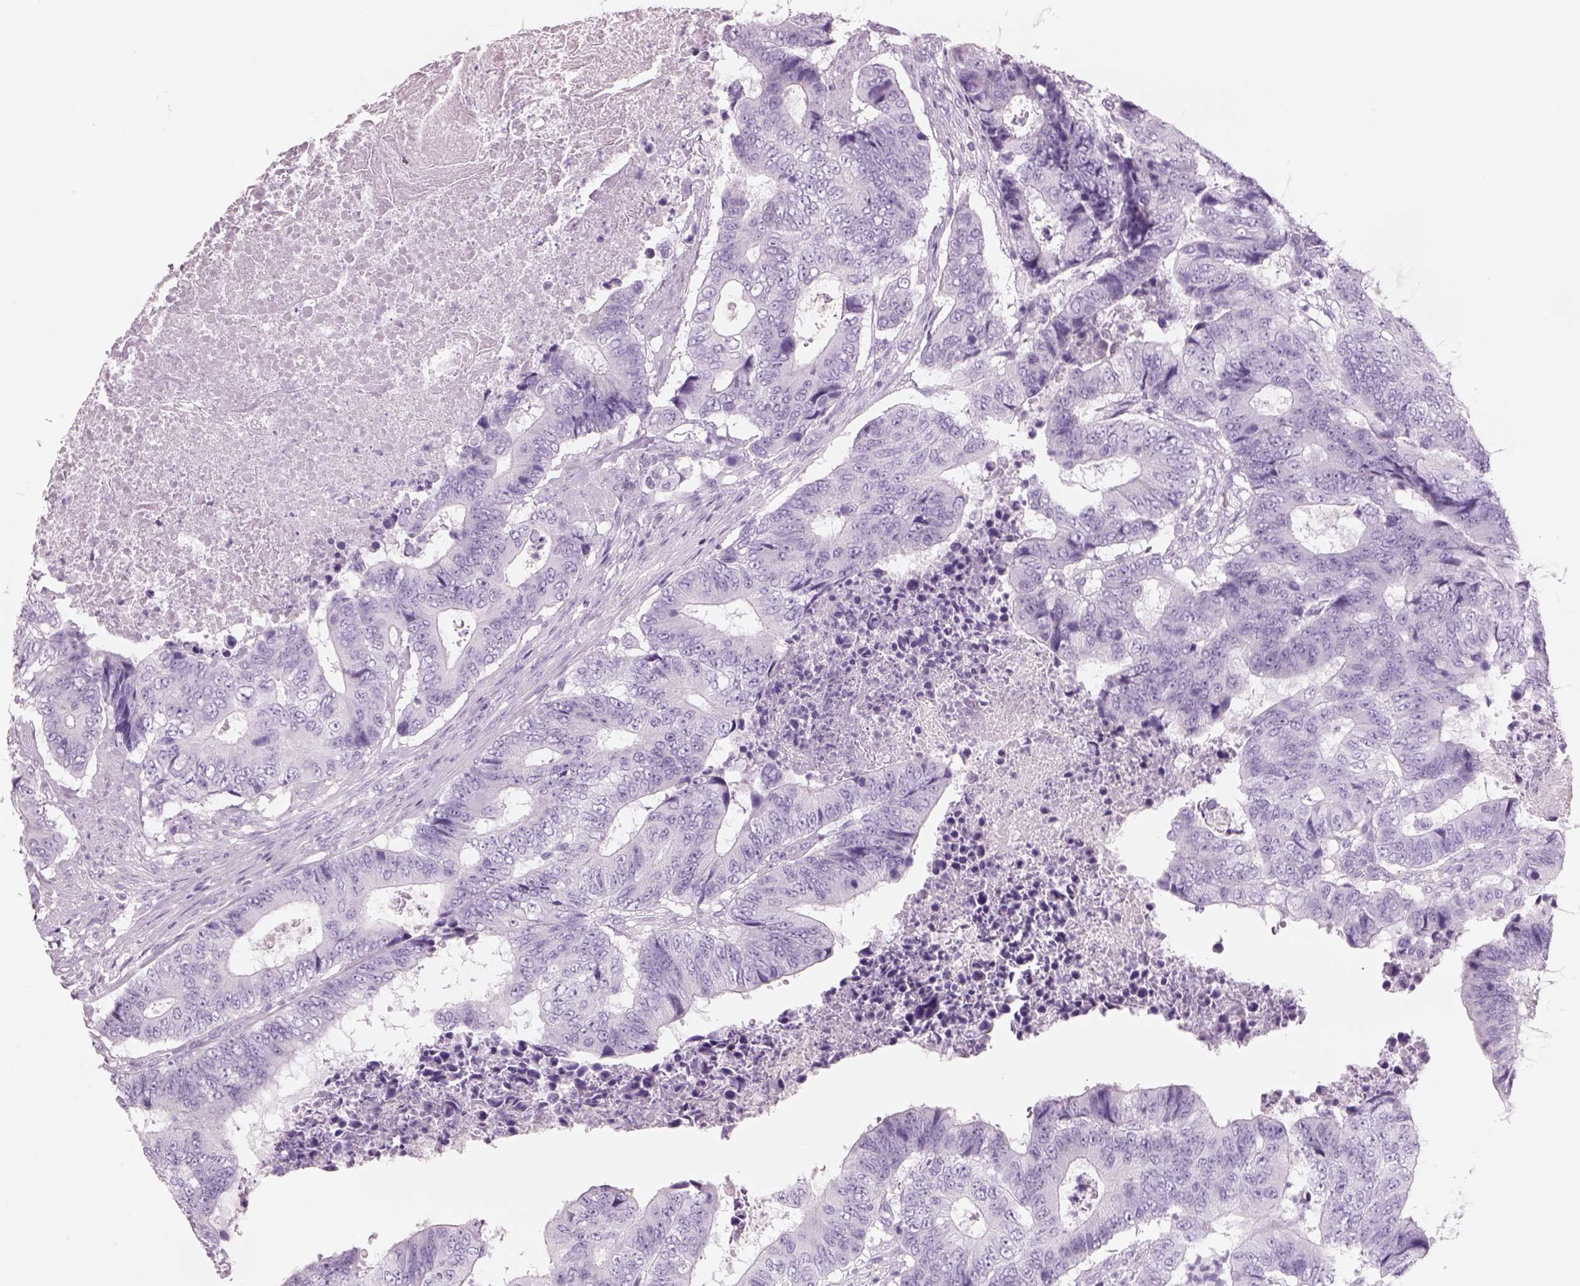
{"staining": {"intensity": "negative", "quantity": "none", "location": "none"}, "tissue": "colorectal cancer", "cell_type": "Tumor cells", "image_type": "cancer", "snomed": [{"axis": "morphology", "description": "Adenocarcinoma, NOS"}, {"axis": "topography", "description": "Colon"}], "caption": "Immunohistochemistry (IHC) histopathology image of neoplastic tissue: human colorectal cancer (adenocarcinoma) stained with DAB reveals no significant protein expression in tumor cells. (Stains: DAB IHC with hematoxylin counter stain, Microscopy: brightfield microscopy at high magnification).", "gene": "RHO", "patient": {"sex": "female", "age": 48}}